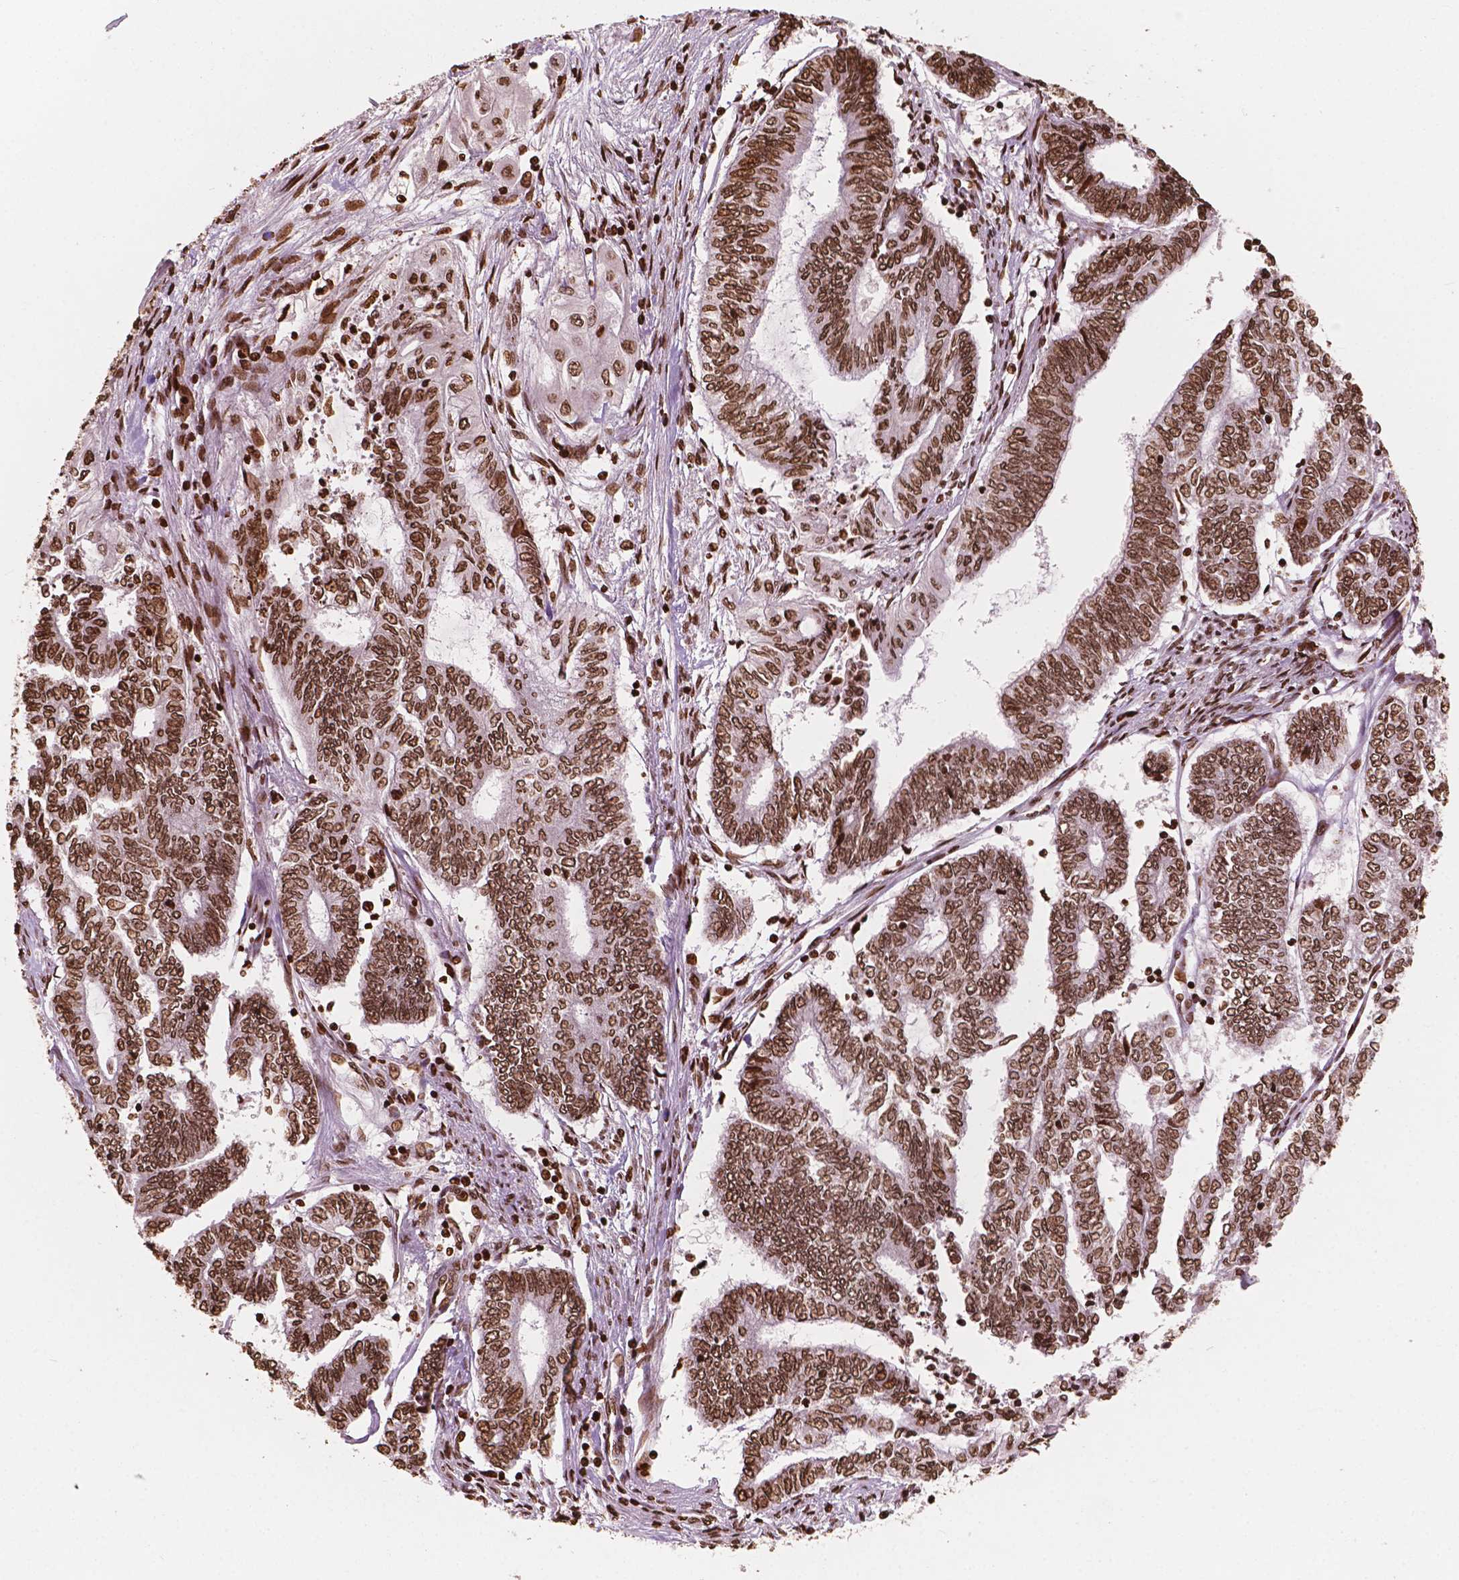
{"staining": {"intensity": "strong", "quantity": ">75%", "location": "nuclear"}, "tissue": "endometrial cancer", "cell_type": "Tumor cells", "image_type": "cancer", "snomed": [{"axis": "morphology", "description": "Adenocarcinoma, NOS"}, {"axis": "topography", "description": "Uterus"}, {"axis": "topography", "description": "Endometrium"}], "caption": "Immunohistochemical staining of endometrial cancer demonstrates high levels of strong nuclear expression in about >75% of tumor cells.", "gene": "H3C7", "patient": {"sex": "female", "age": 70}}